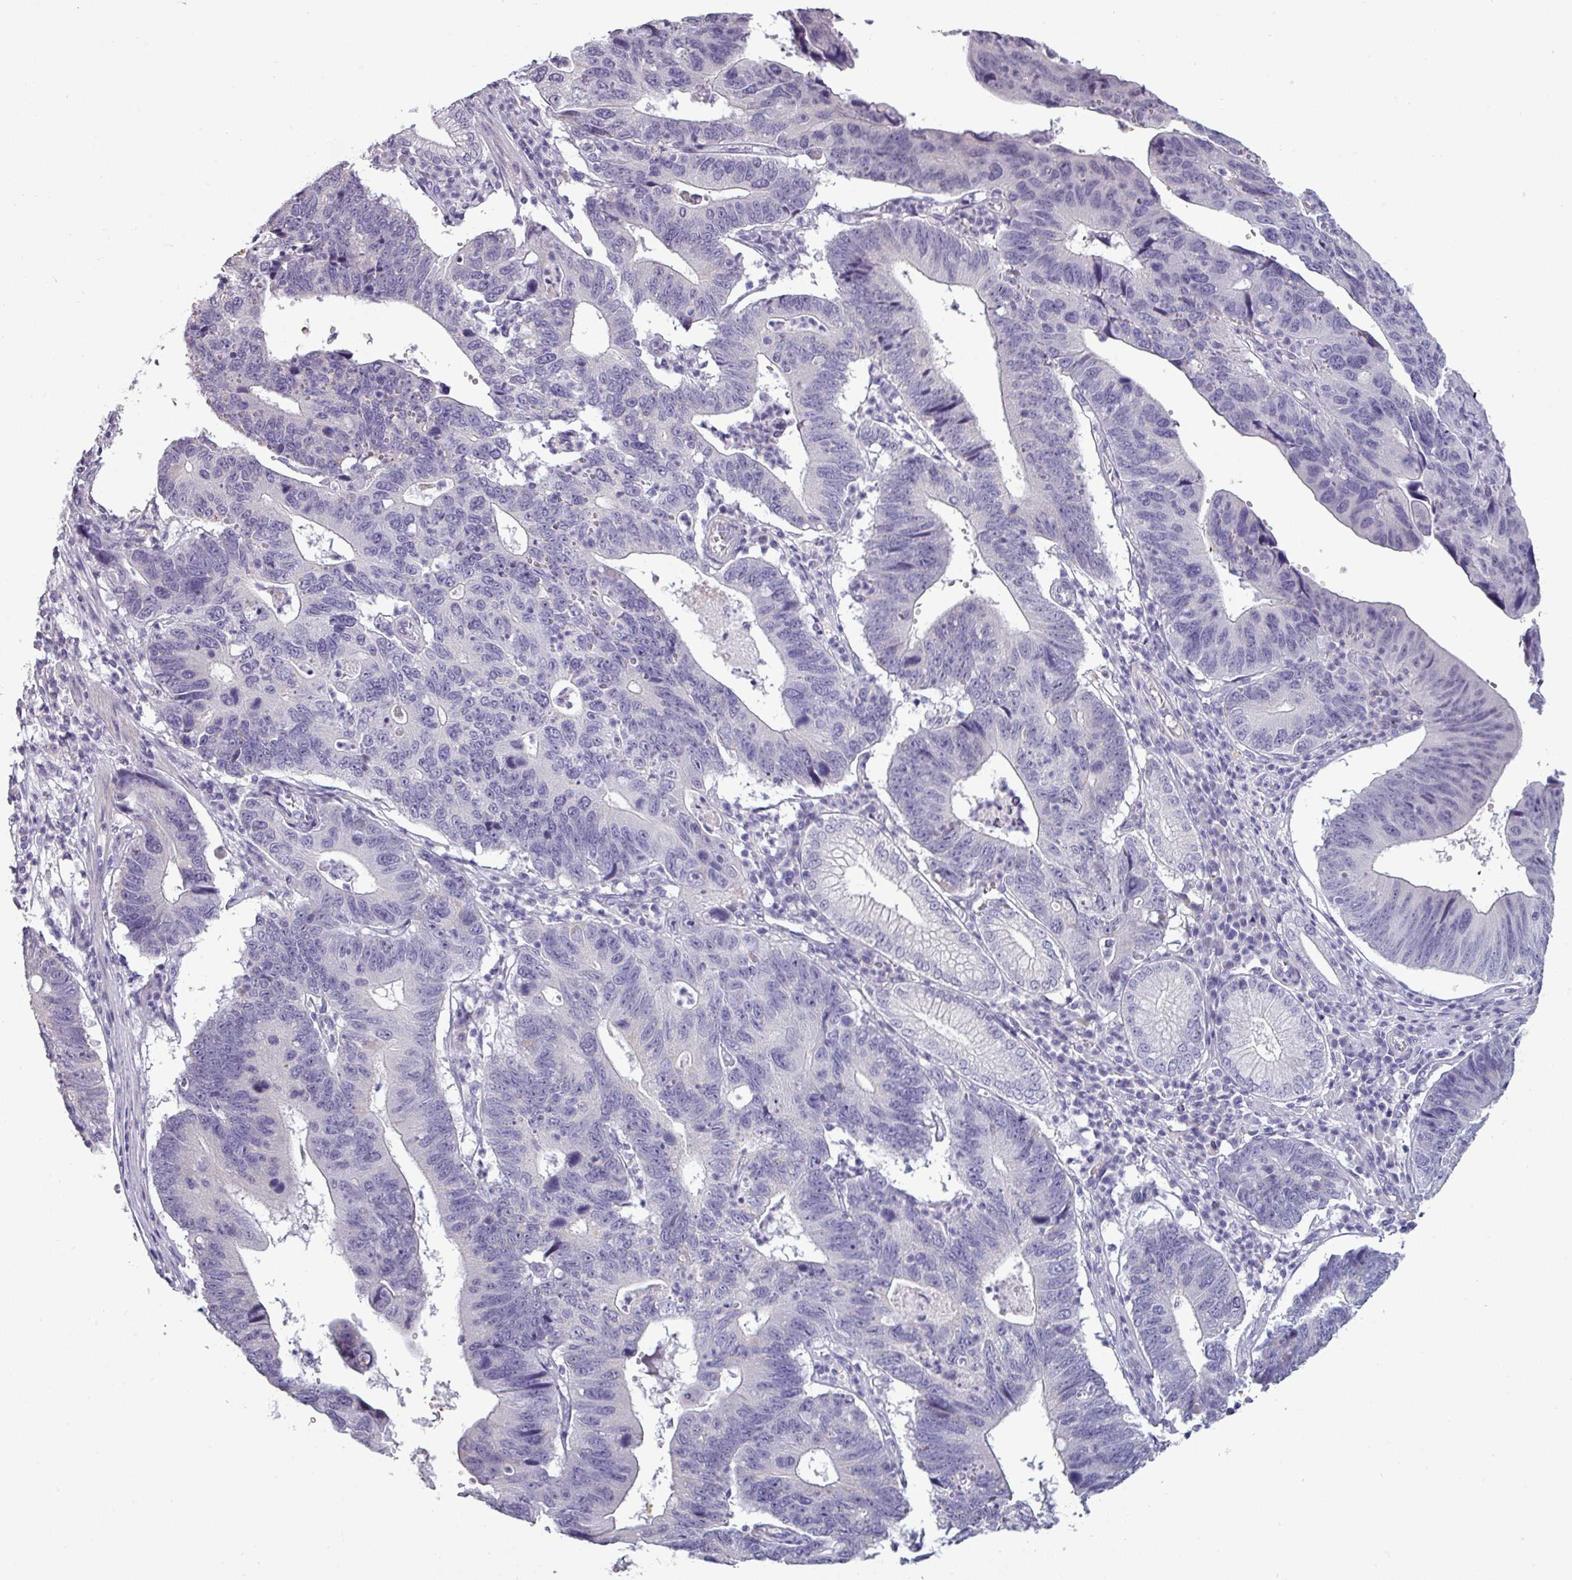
{"staining": {"intensity": "negative", "quantity": "none", "location": "none"}, "tissue": "stomach cancer", "cell_type": "Tumor cells", "image_type": "cancer", "snomed": [{"axis": "morphology", "description": "Adenocarcinoma, NOS"}, {"axis": "topography", "description": "Stomach"}], "caption": "Immunohistochemistry (IHC) of stomach adenocarcinoma shows no staining in tumor cells. (DAB immunohistochemistry (IHC) with hematoxylin counter stain).", "gene": "SLC26A9", "patient": {"sex": "male", "age": 59}}